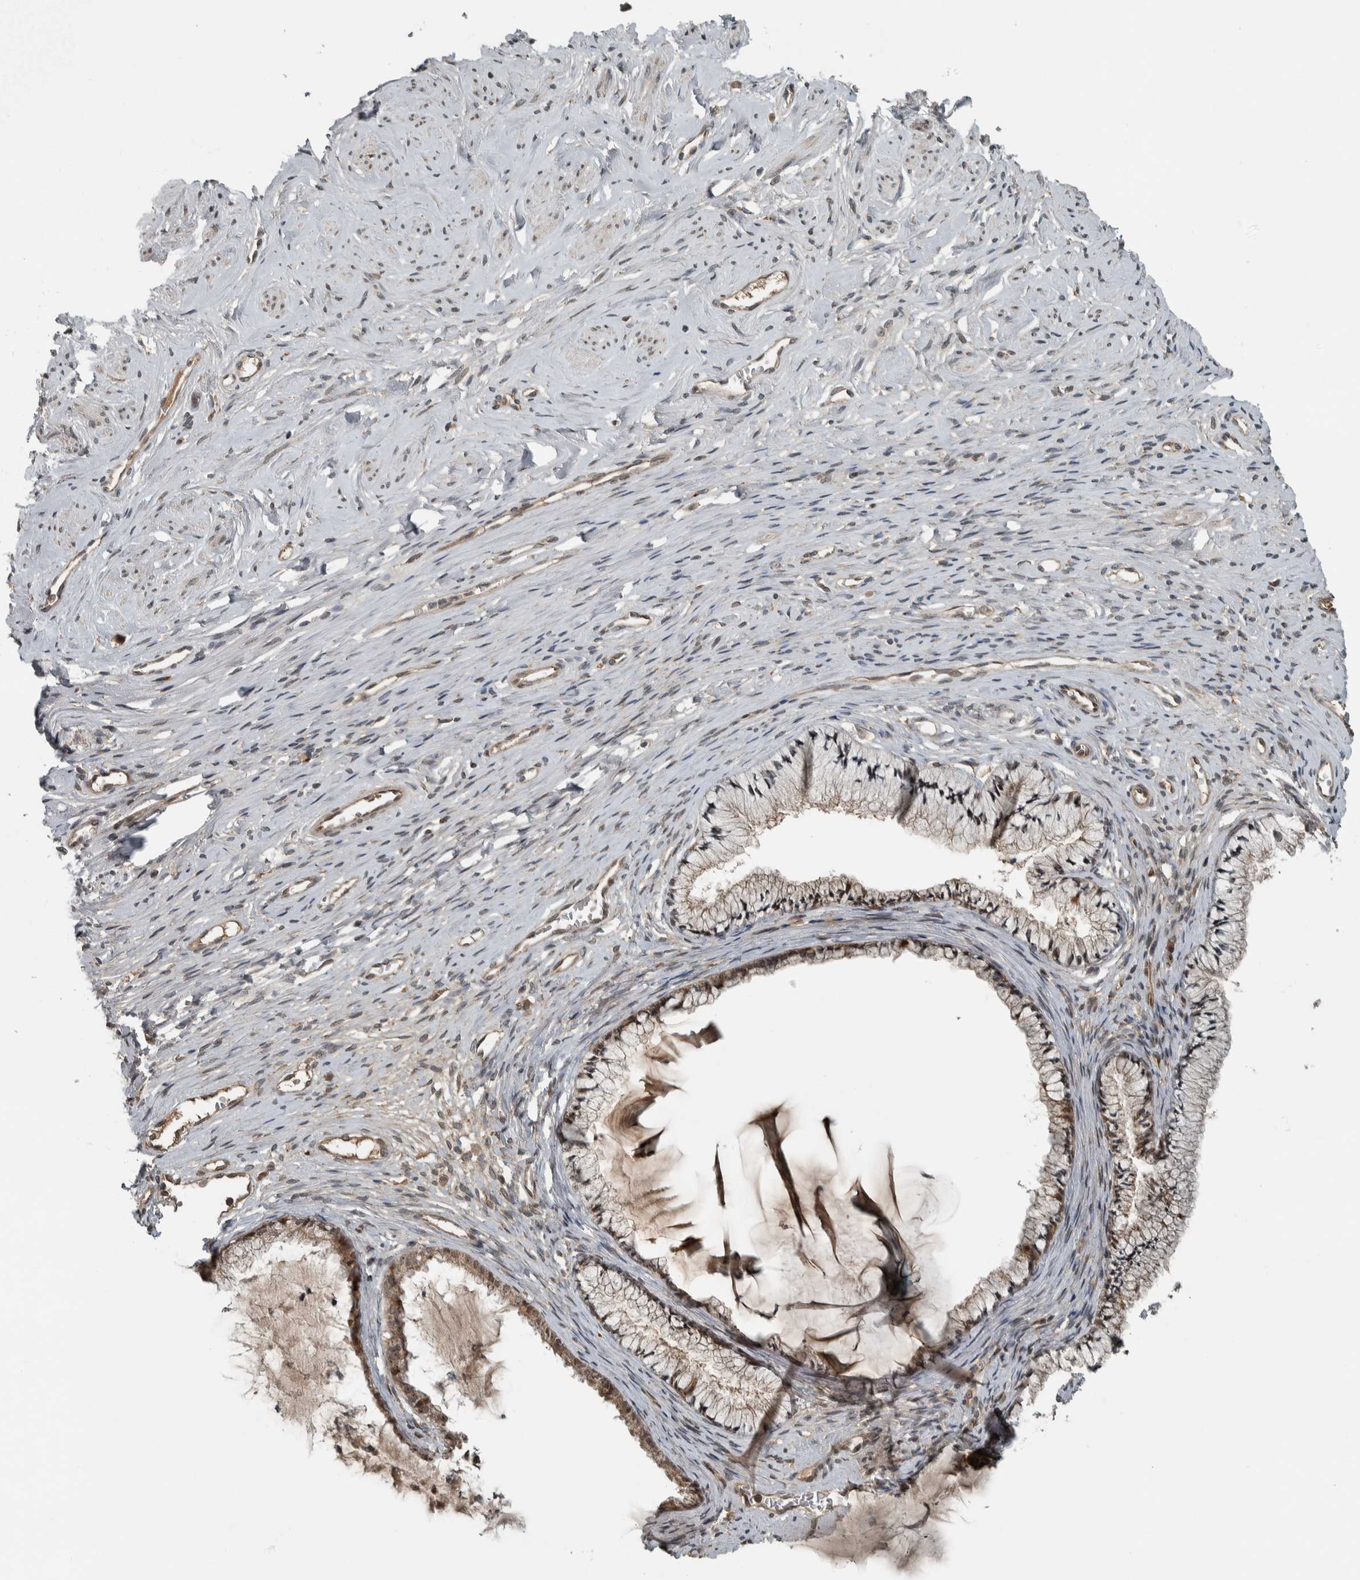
{"staining": {"intensity": "moderate", "quantity": "25%-75%", "location": "cytoplasmic/membranous,nuclear"}, "tissue": "cervix", "cell_type": "Glandular cells", "image_type": "normal", "snomed": [{"axis": "morphology", "description": "Normal tissue, NOS"}, {"axis": "topography", "description": "Cervix"}], "caption": "An immunohistochemistry photomicrograph of benign tissue is shown. Protein staining in brown highlights moderate cytoplasmic/membranous,nuclear positivity in cervix within glandular cells.", "gene": "XPO5", "patient": {"sex": "female", "age": 77}}